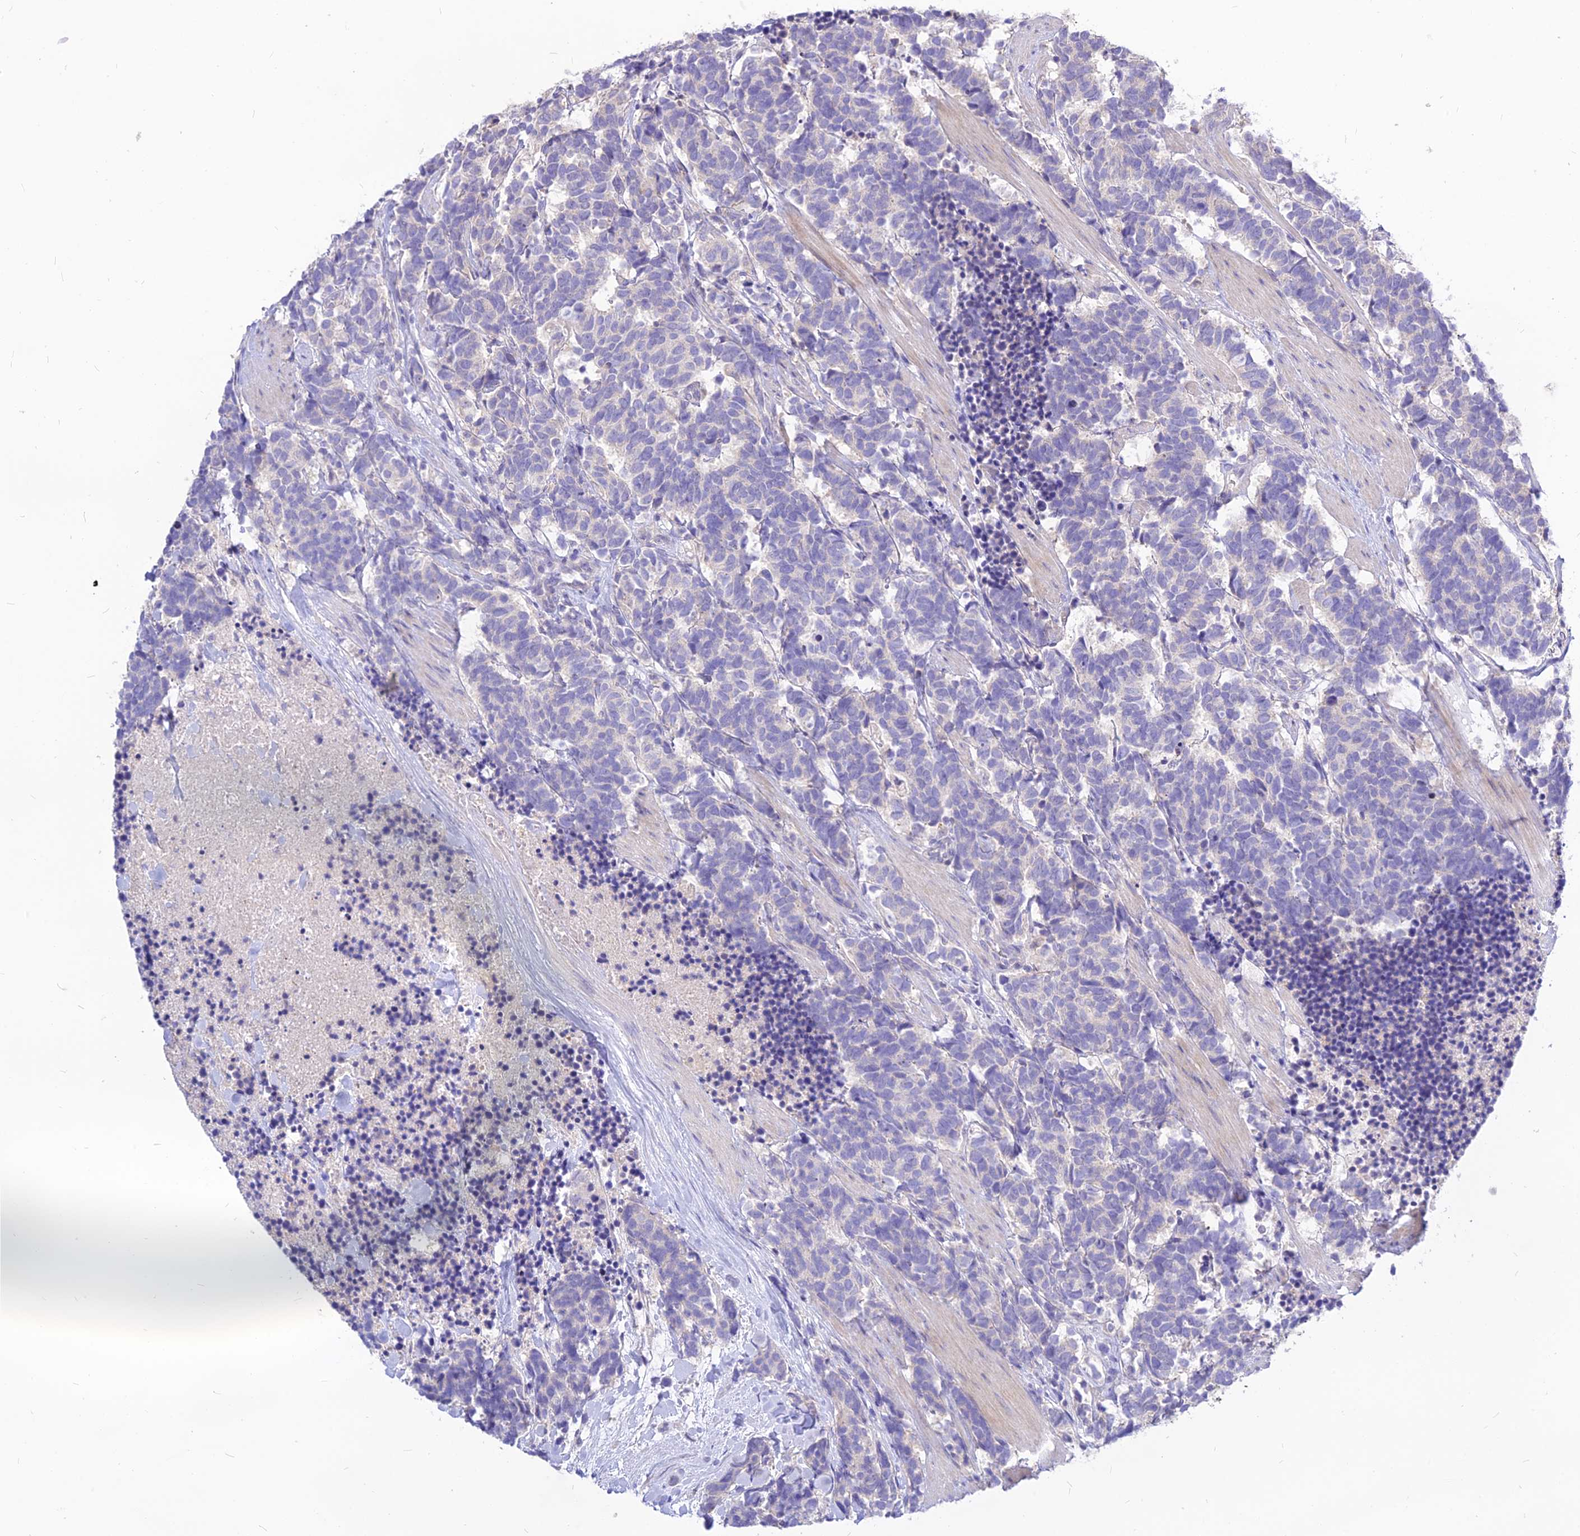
{"staining": {"intensity": "negative", "quantity": "none", "location": "none"}, "tissue": "carcinoid", "cell_type": "Tumor cells", "image_type": "cancer", "snomed": [{"axis": "morphology", "description": "Carcinoma, NOS"}, {"axis": "morphology", "description": "Carcinoid, malignant, NOS"}, {"axis": "topography", "description": "Prostate"}], "caption": "Carcinoma was stained to show a protein in brown. There is no significant positivity in tumor cells.", "gene": "CZIB", "patient": {"sex": "male", "age": 57}}